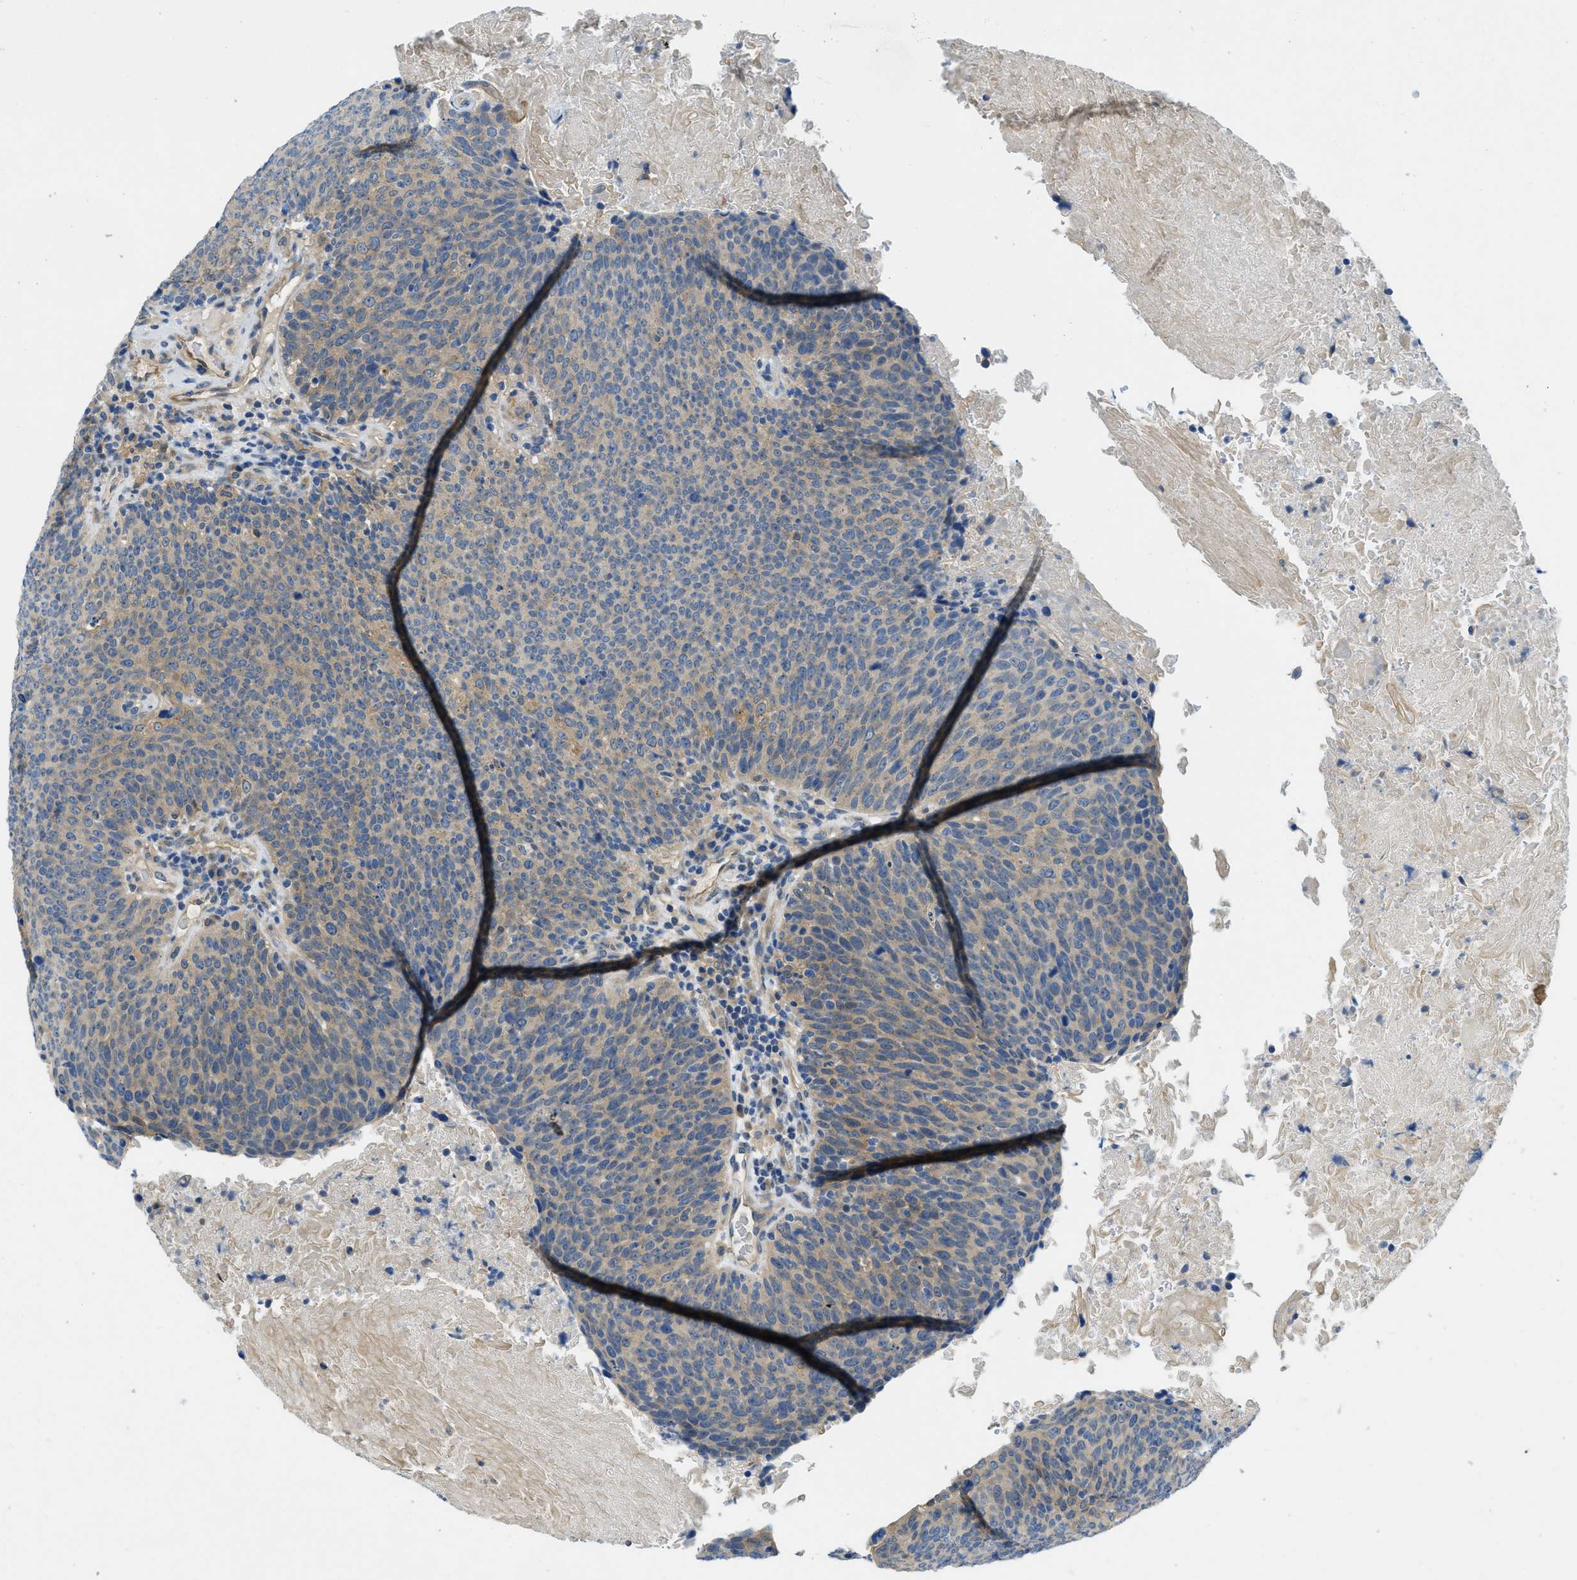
{"staining": {"intensity": "weak", "quantity": "25%-75%", "location": "cytoplasmic/membranous"}, "tissue": "head and neck cancer", "cell_type": "Tumor cells", "image_type": "cancer", "snomed": [{"axis": "morphology", "description": "Squamous cell carcinoma, NOS"}, {"axis": "morphology", "description": "Squamous cell carcinoma, metastatic, NOS"}, {"axis": "topography", "description": "Lymph node"}, {"axis": "topography", "description": "Head-Neck"}], "caption": "Protein staining shows weak cytoplasmic/membranous staining in approximately 25%-75% of tumor cells in metastatic squamous cell carcinoma (head and neck).", "gene": "RIPK2", "patient": {"sex": "male", "age": 62}}